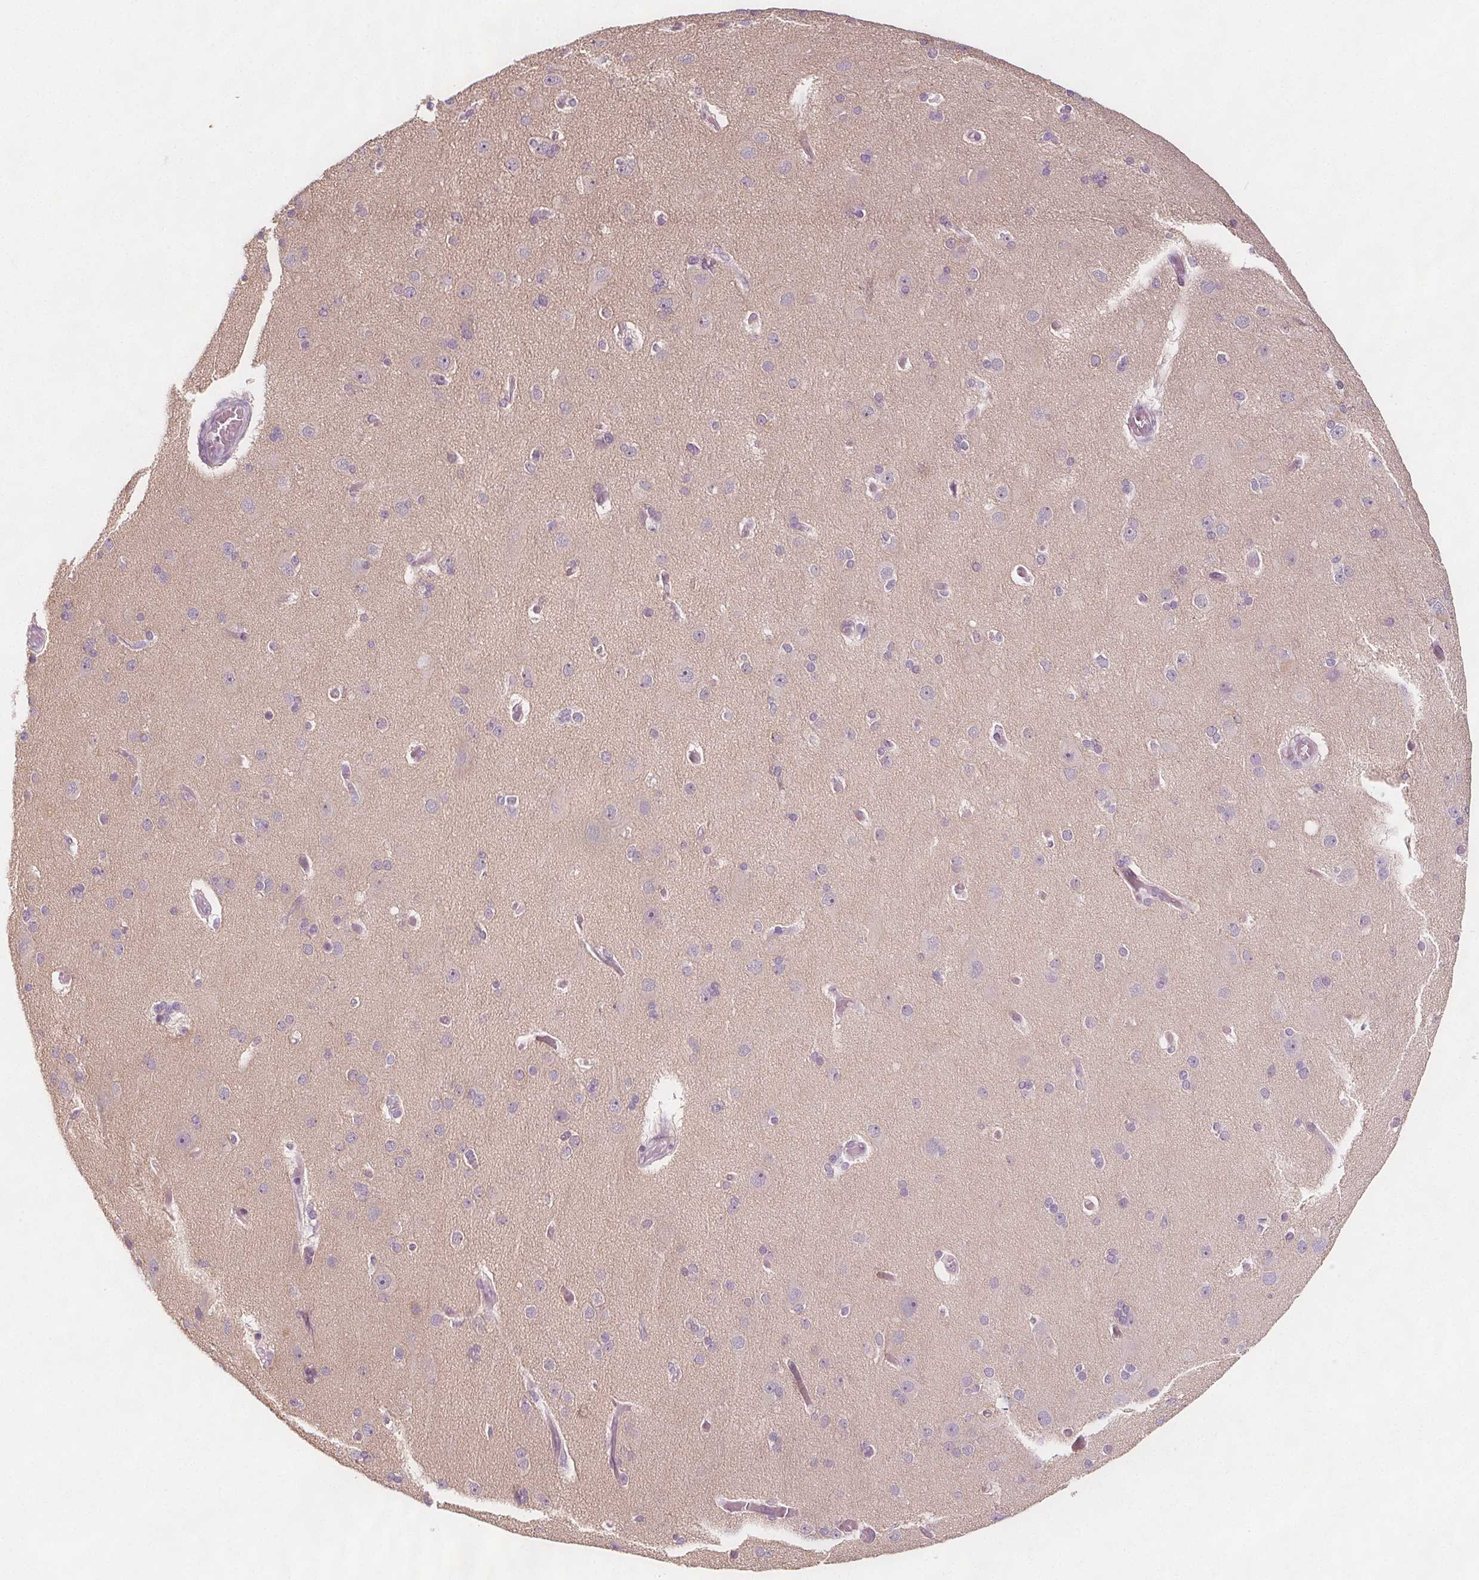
{"staining": {"intensity": "negative", "quantity": "none", "location": "none"}, "tissue": "cerebral cortex", "cell_type": "Endothelial cells", "image_type": "normal", "snomed": [{"axis": "morphology", "description": "Normal tissue, NOS"}, {"axis": "morphology", "description": "Glioma, malignant, High grade"}, {"axis": "topography", "description": "Cerebral cortex"}], "caption": "This is an immunohistochemistry (IHC) micrograph of normal cerebral cortex. There is no expression in endothelial cells.", "gene": "C1orf167", "patient": {"sex": "male", "age": 71}}